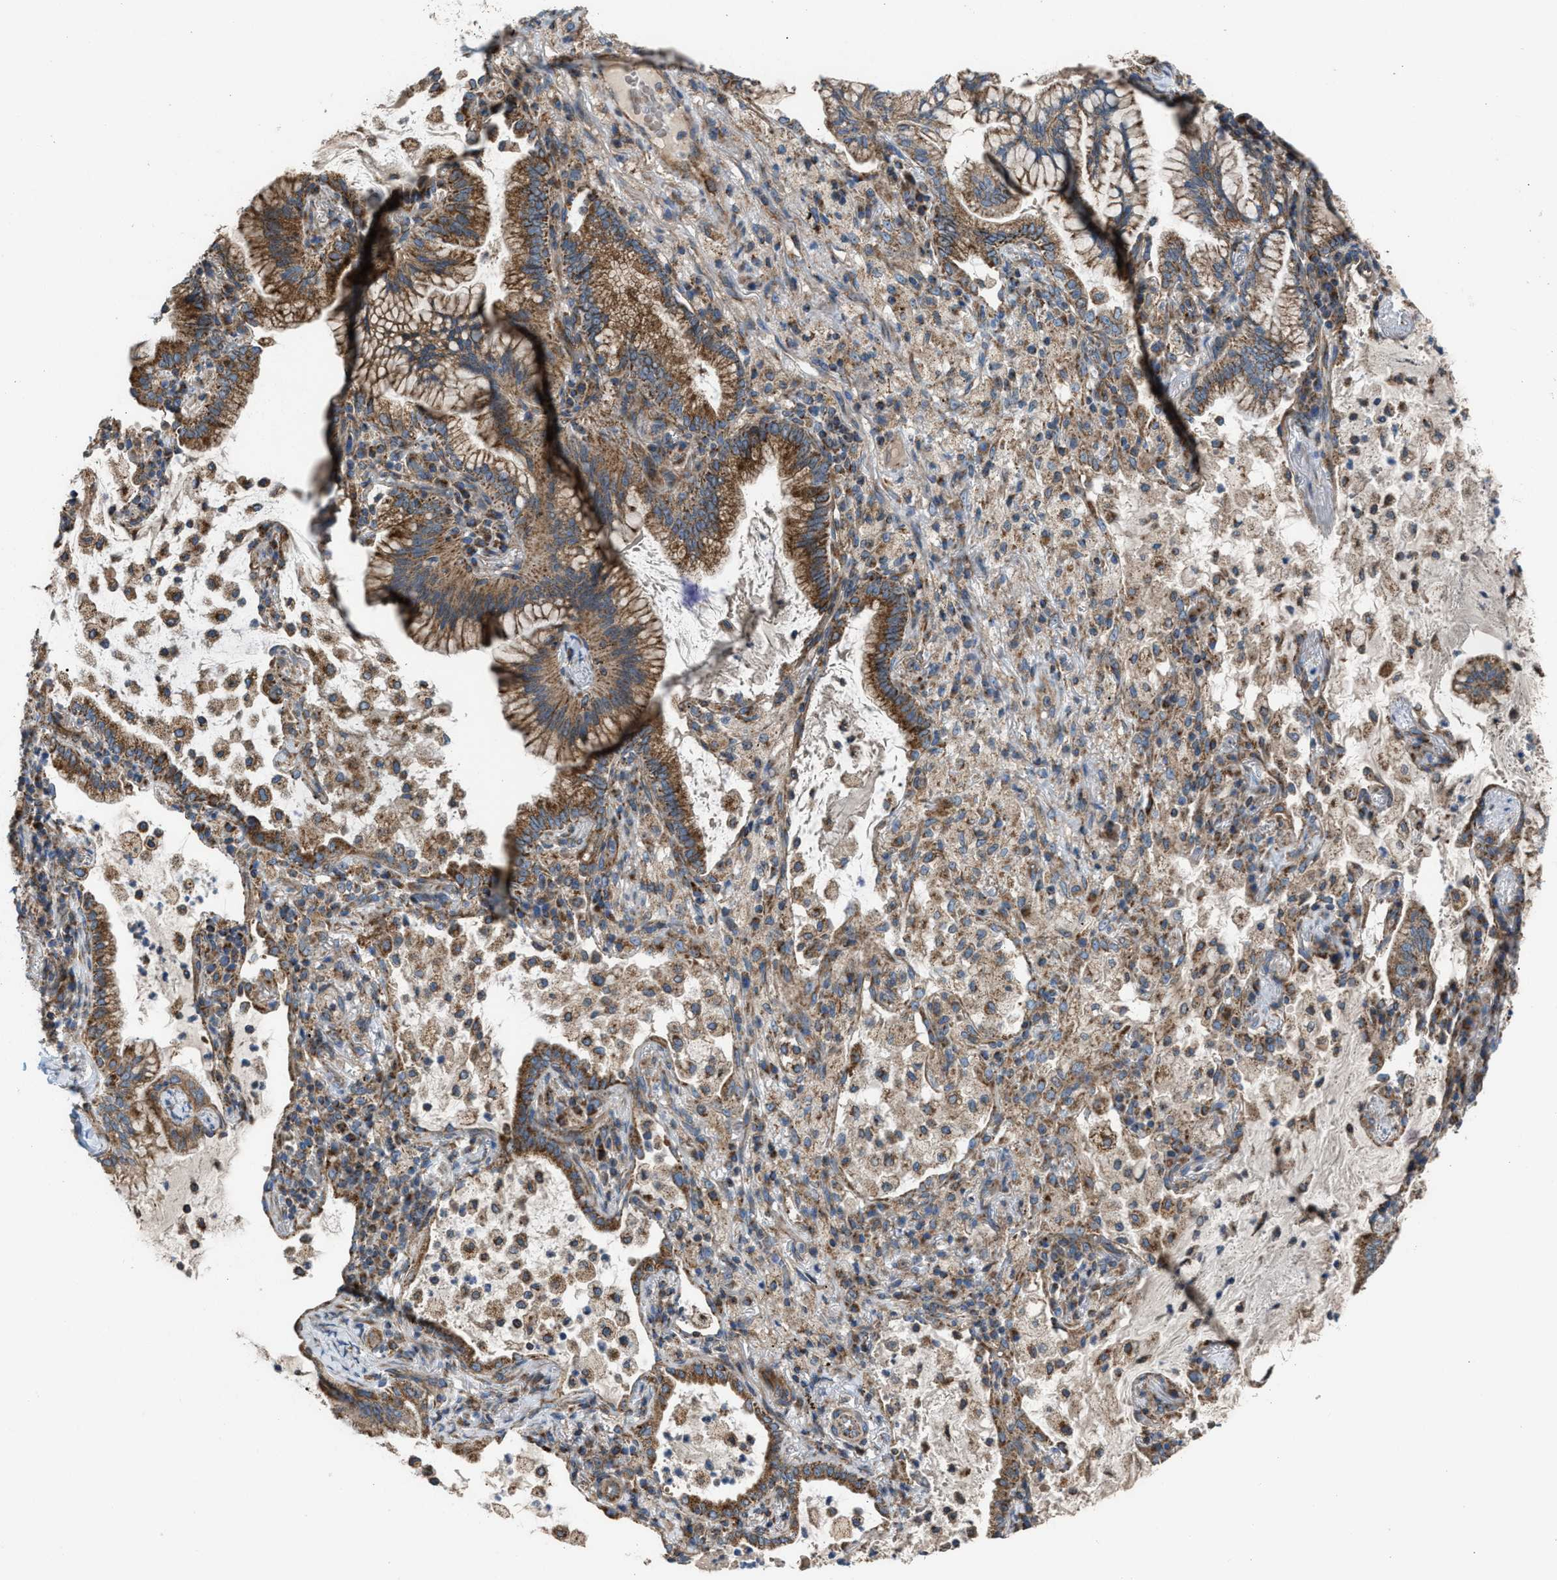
{"staining": {"intensity": "moderate", "quantity": ">75%", "location": "cytoplasmic/membranous"}, "tissue": "lung cancer", "cell_type": "Tumor cells", "image_type": "cancer", "snomed": [{"axis": "morphology", "description": "Adenocarcinoma, NOS"}, {"axis": "topography", "description": "Lung"}], "caption": "Lung adenocarcinoma stained with a brown dye shows moderate cytoplasmic/membranous positive expression in about >75% of tumor cells.", "gene": "SLC10A3", "patient": {"sex": "female", "age": 70}}